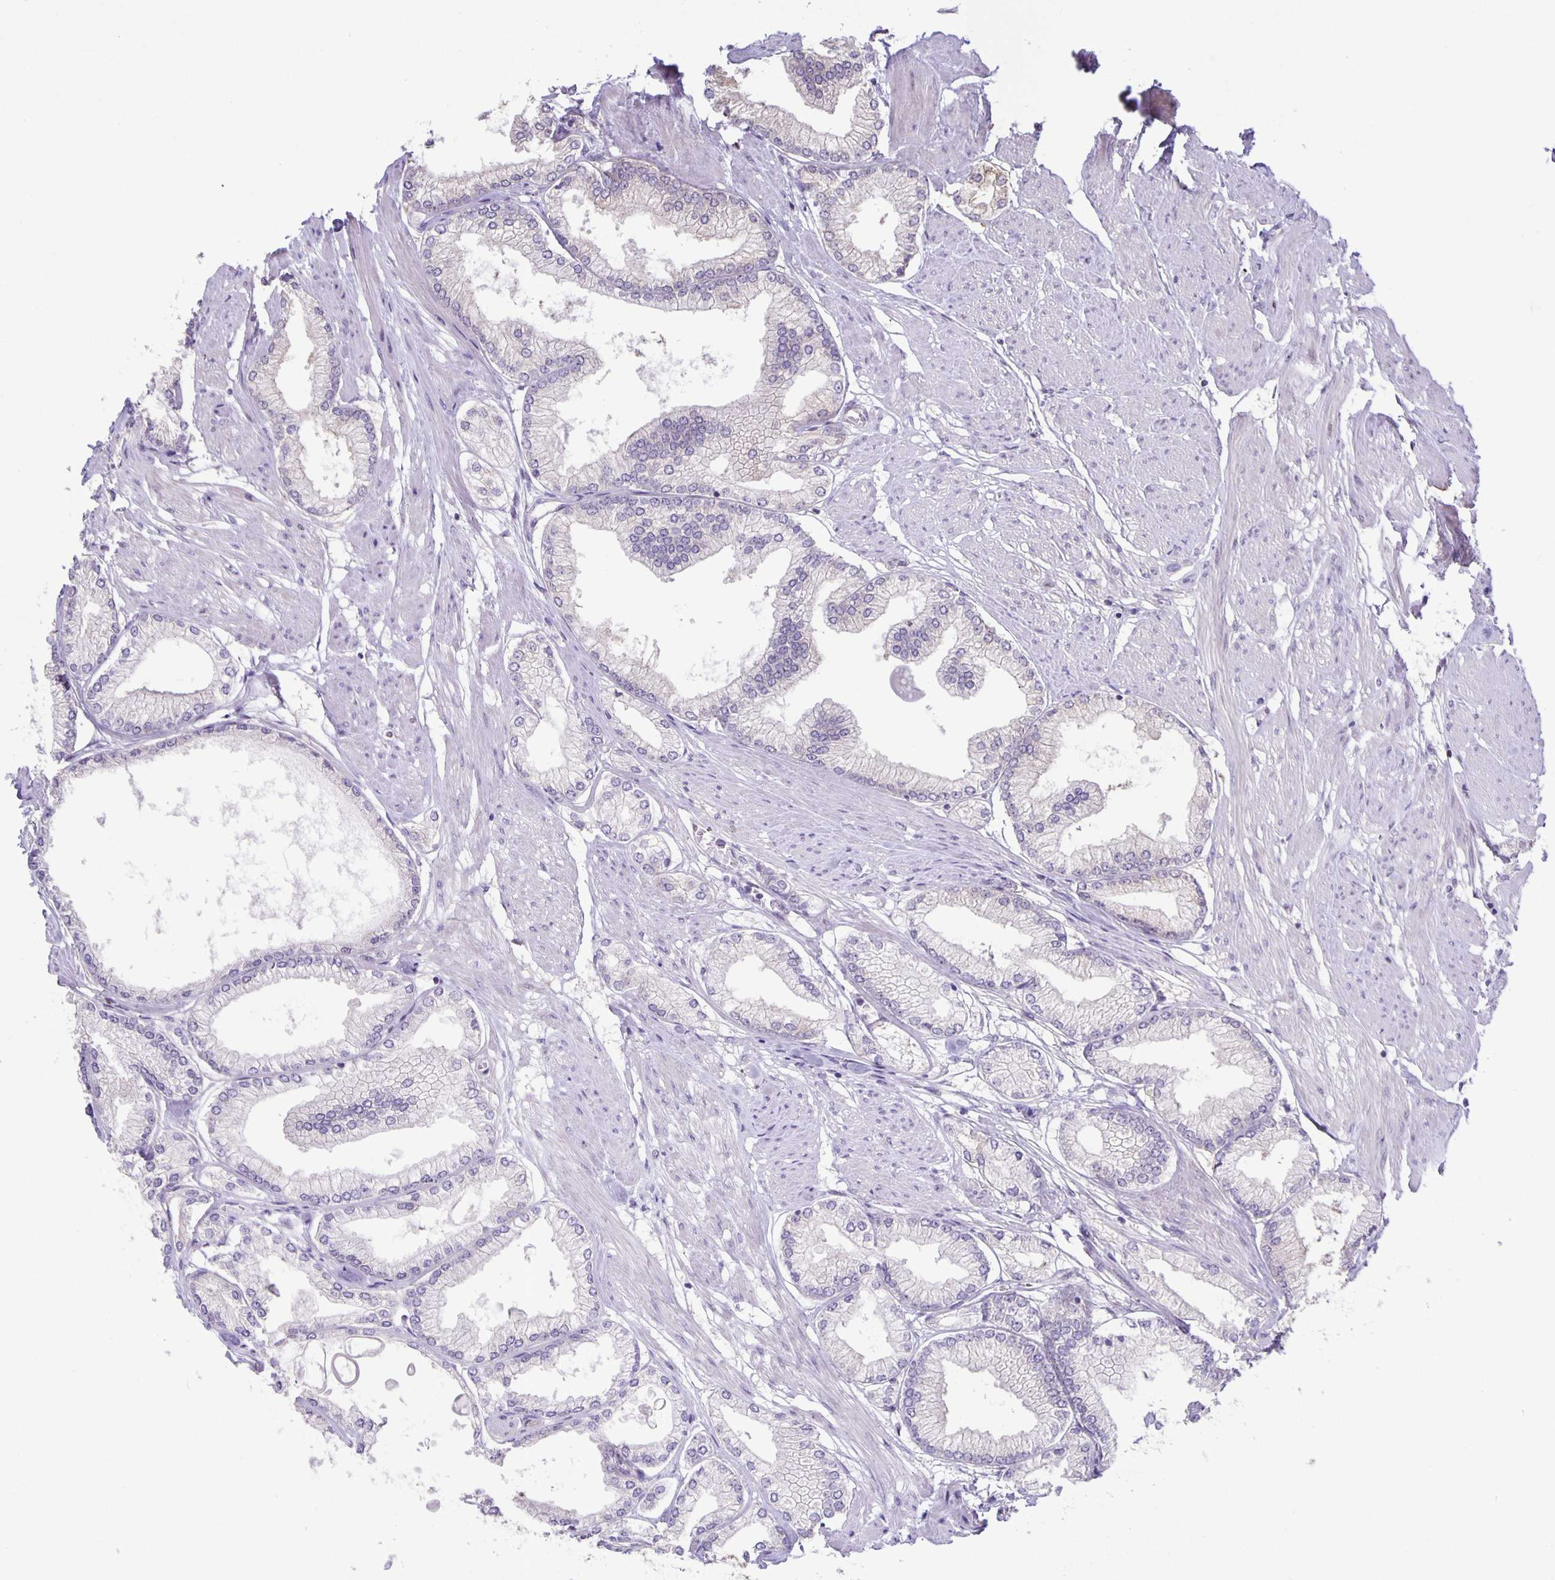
{"staining": {"intensity": "negative", "quantity": "none", "location": "none"}, "tissue": "prostate cancer", "cell_type": "Tumor cells", "image_type": "cancer", "snomed": [{"axis": "morphology", "description": "Adenocarcinoma, High grade"}, {"axis": "topography", "description": "Prostate"}], "caption": "IHC image of high-grade adenocarcinoma (prostate) stained for a protein (brown), which shows no staining in tumor cells.", "gene": "MAPK12", "patient": {"sex": "male", "age": 68}}